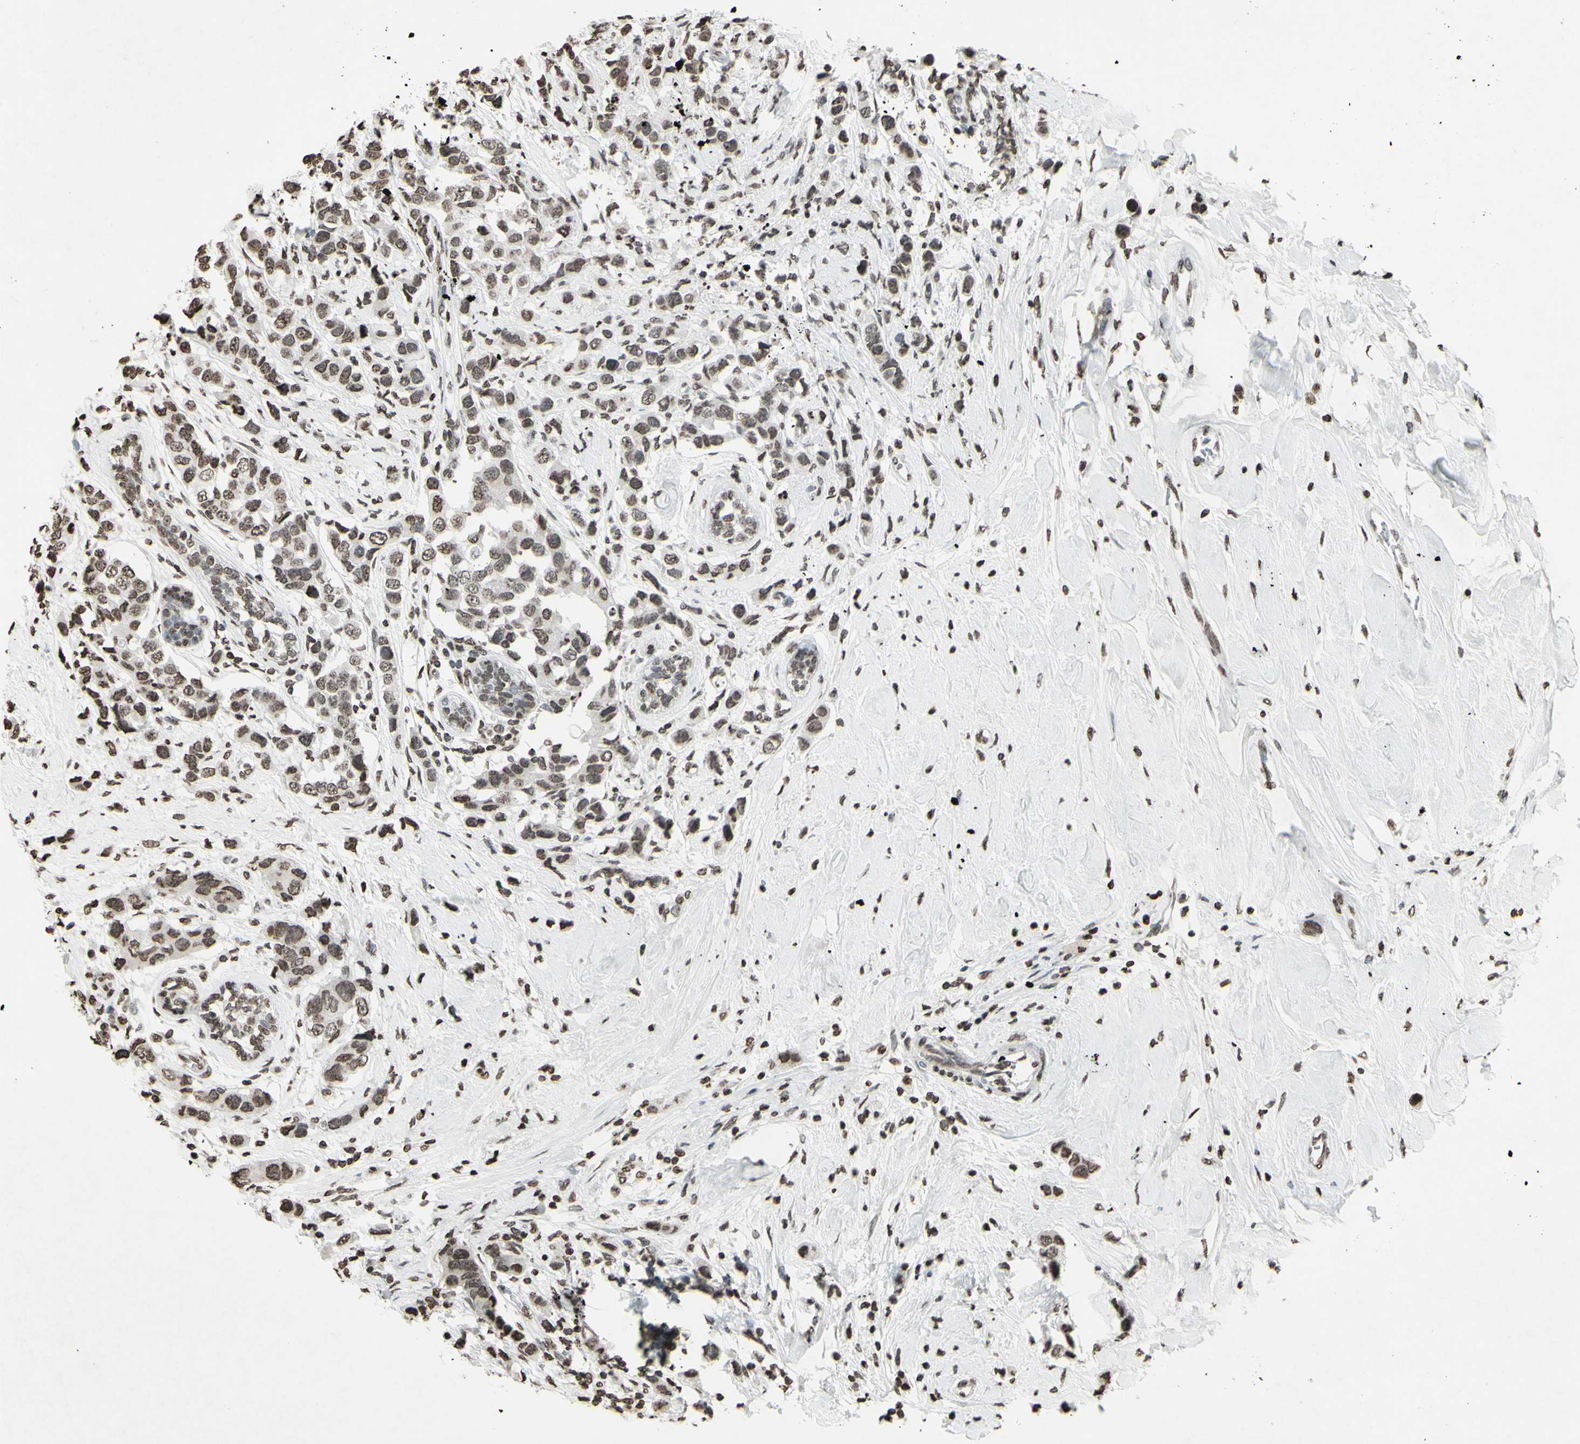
{"staining": {"intensity": "moderate", "quantity": ">75%", "location": "nuclear"}, "tissue": "breast cancer", "cell_type": "Tumor cells", "image_type": "cancer", "snomed": [{"axis": "morphology", "description": "Normal tissue, NOS"}, {"axis": "morphology", "description": "Duct carcinoma"}, {"axis": "topography", "description": "Breast"}], "caption": "Breast cancer stained for a protein displays moderate nuclear positivity in tumor cells.", "gene": "CD79B", "patient": {"sex": "female", "age": 50}}